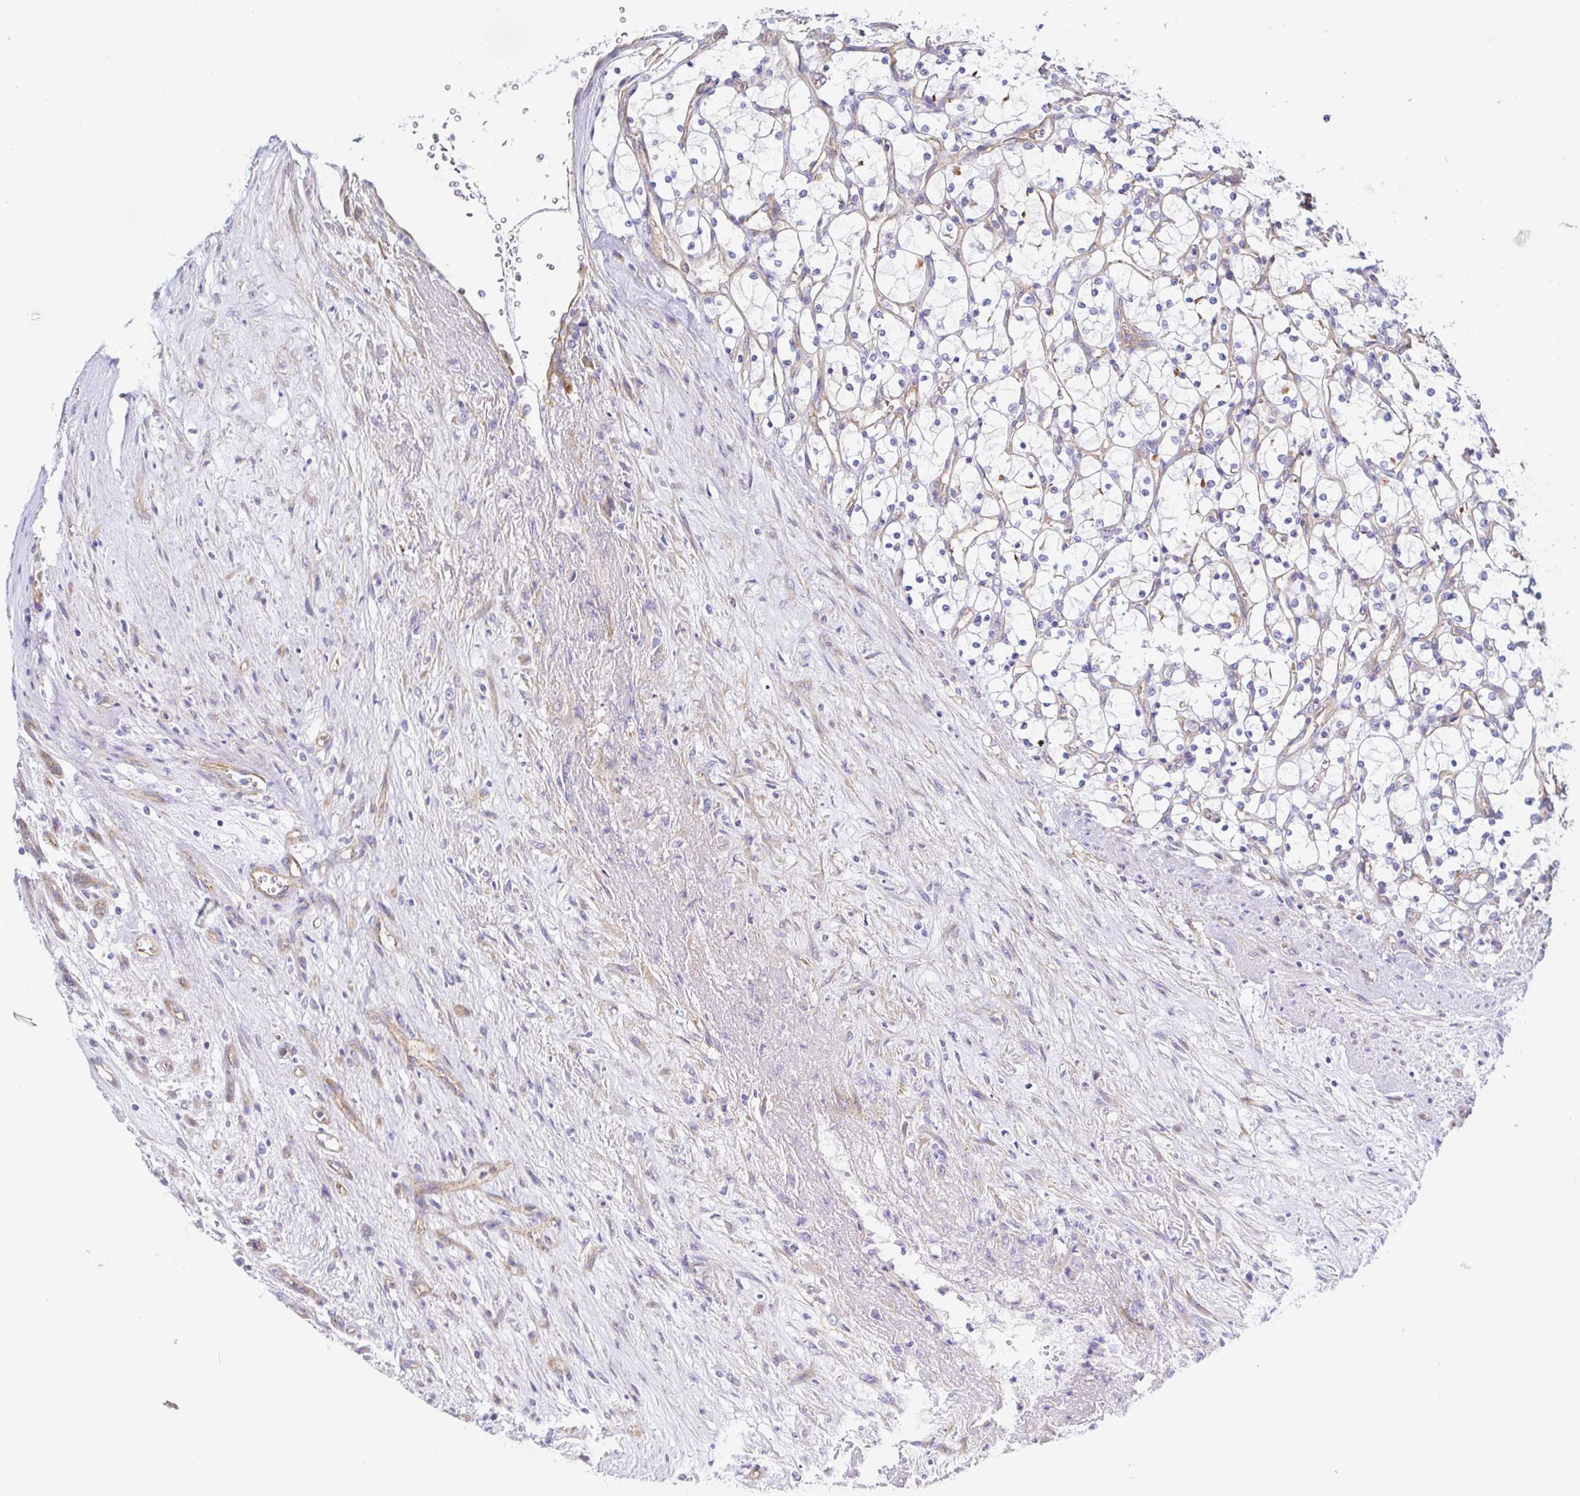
{"staining": {"intensity": "negative", "quantity": "none", "location": "none"}, "tissue": "renal cancer", "cell_type": "Tumor cells", "image_type": "cancer", "snomed": [{"axis": "morphology", "description": "Adenocarcinoma, NOS"}, {"axis": "topography", "description": "Kidney"}], "caption": "Tumor cells show no significant staining in renal cancer.", "gene": "ARL4D", "patient": {"sex": "female", "age": 69}}